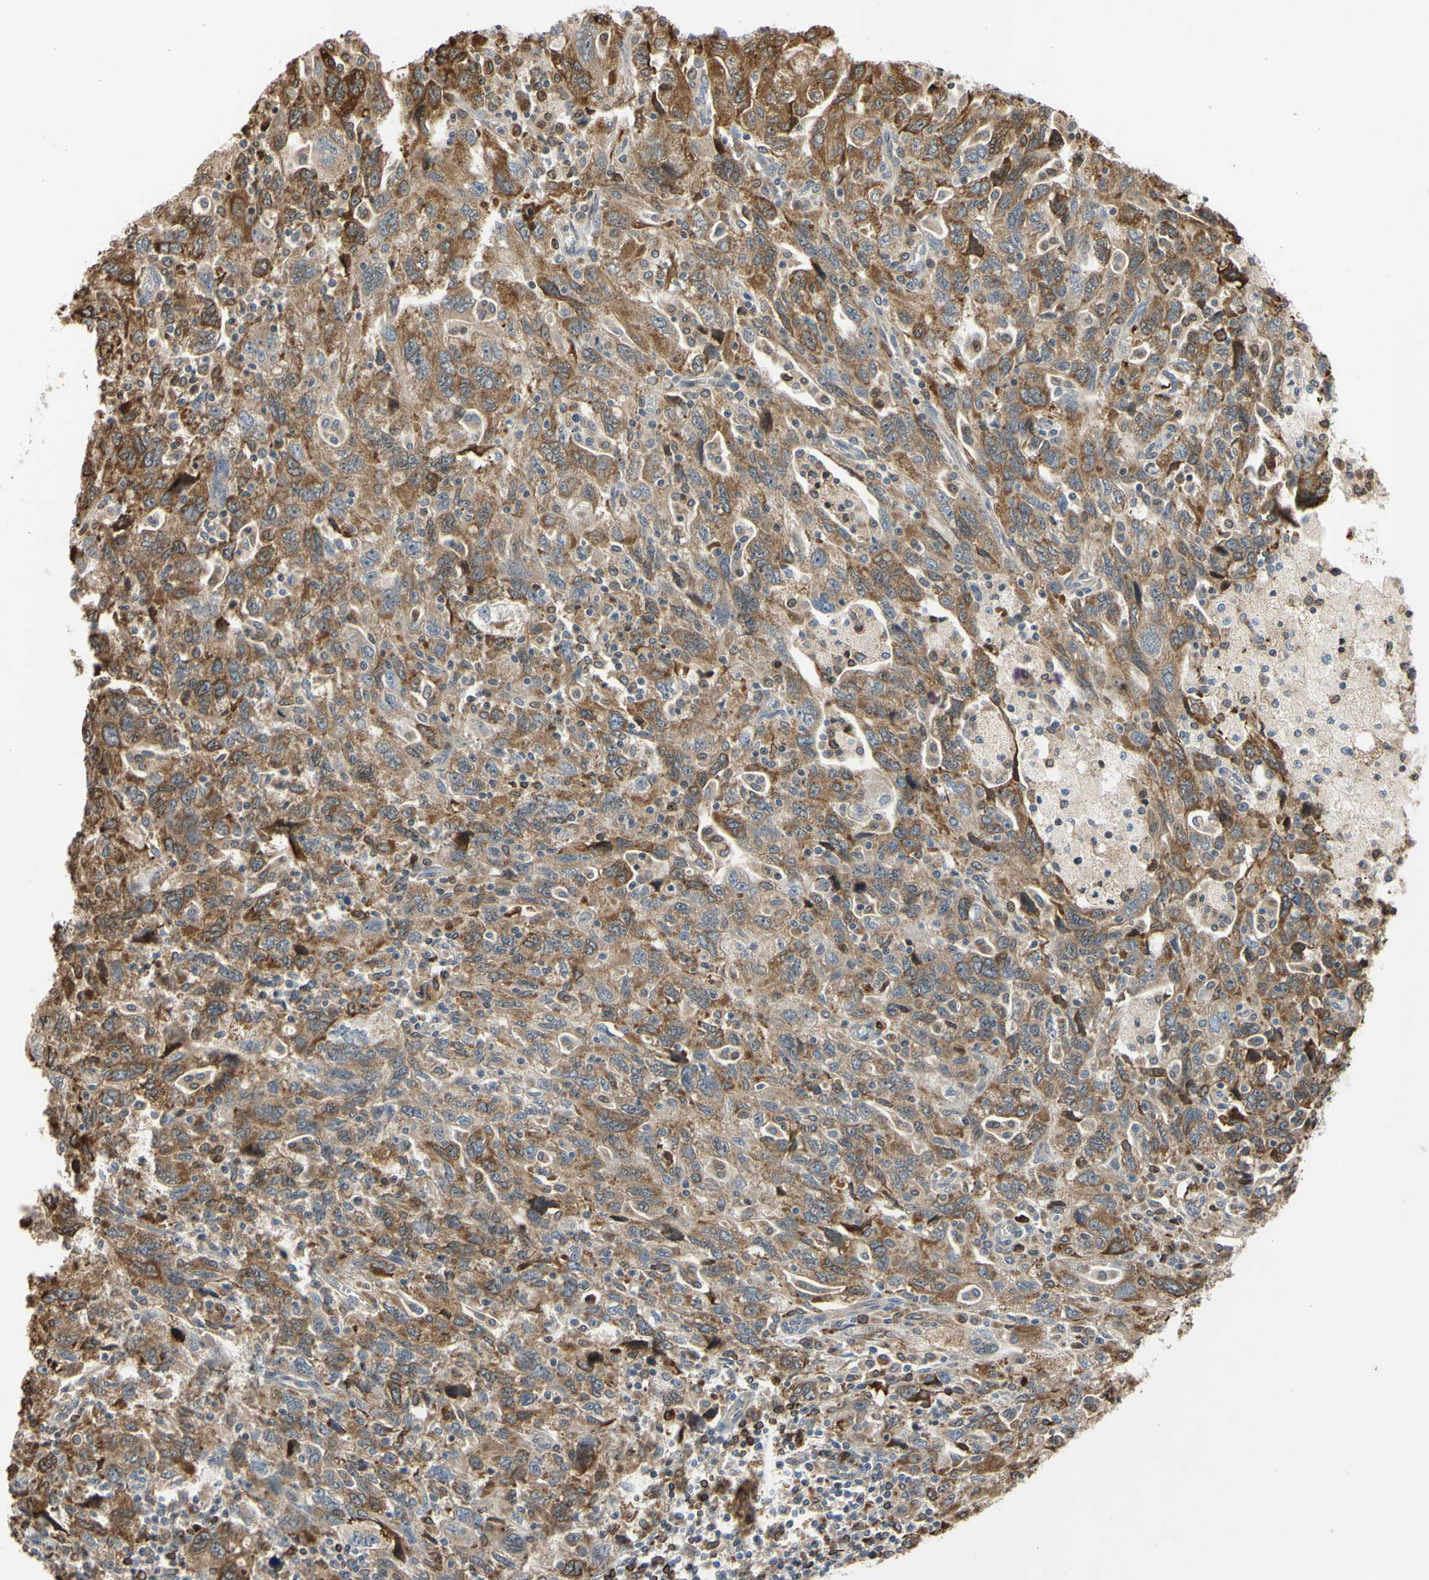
{"staining": {"intensity": "moderate", "quantity": ">75%", "location": "cytoplasmic/membranous"}, "tissue": "ovarian cancer", "cell_type": "Tumor cells", "image_type": "cancer", "snomed": [{"axis": "morphology", "description": "Carcinoma, NOS"}, {"axis": "morphology", "description": "Cystadenocarcinoma, serous, NOS"}, {"axis": "topography", "description": "Ovary"}], "caption": "Immunohistochemical staining of ovarian serous cystadenocarcinoma reveals medium levels of moderate cytoplasmic/membranous protein positivity in about >75% of tumor cells. Nuclei are stained in blue.", "gene": "PLXNA2", "patient": {"sex": "female", "age": 69}}